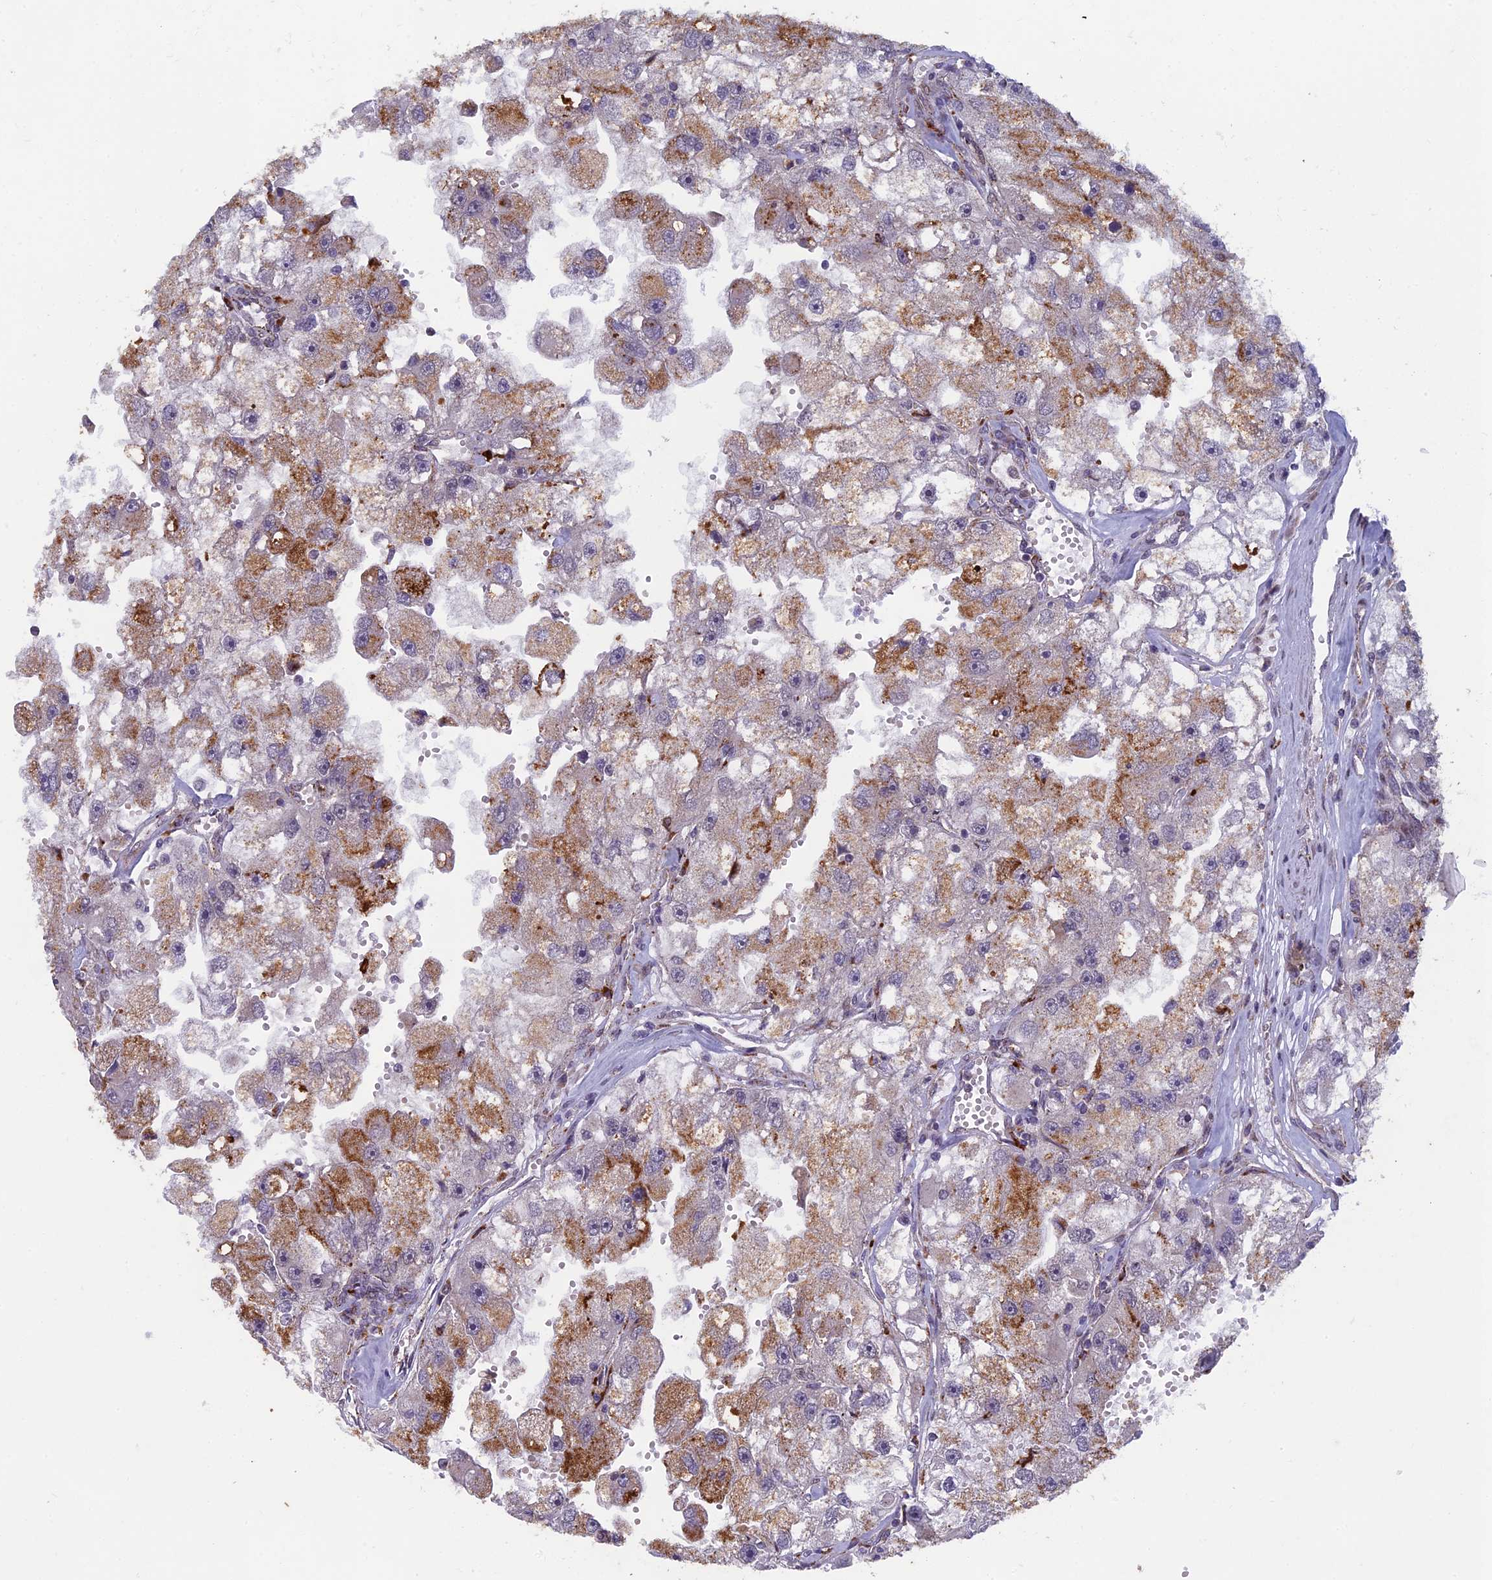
{"staining": {"intensity": "moderate", "quantity": "25%-75%", "location": "cytoplasmic/membranous"}, "tissue": "renal cancer", "cell_type": "Tumor cells", "image_type": "cancer", "snomed": [{"axis": "morphology", "description": "Adenocarcinoma, NOS"}, {"axis": "topography", "description": "Kidney"}], "caption": "Tumor cells exhibit medium levels of moderate cytoplasmic/membranous positivity in about 25%-75% of cells in adenocarcinoma (renal).", "gene": "FOXS1", "patient": {"sex": "male", "age": 63}}